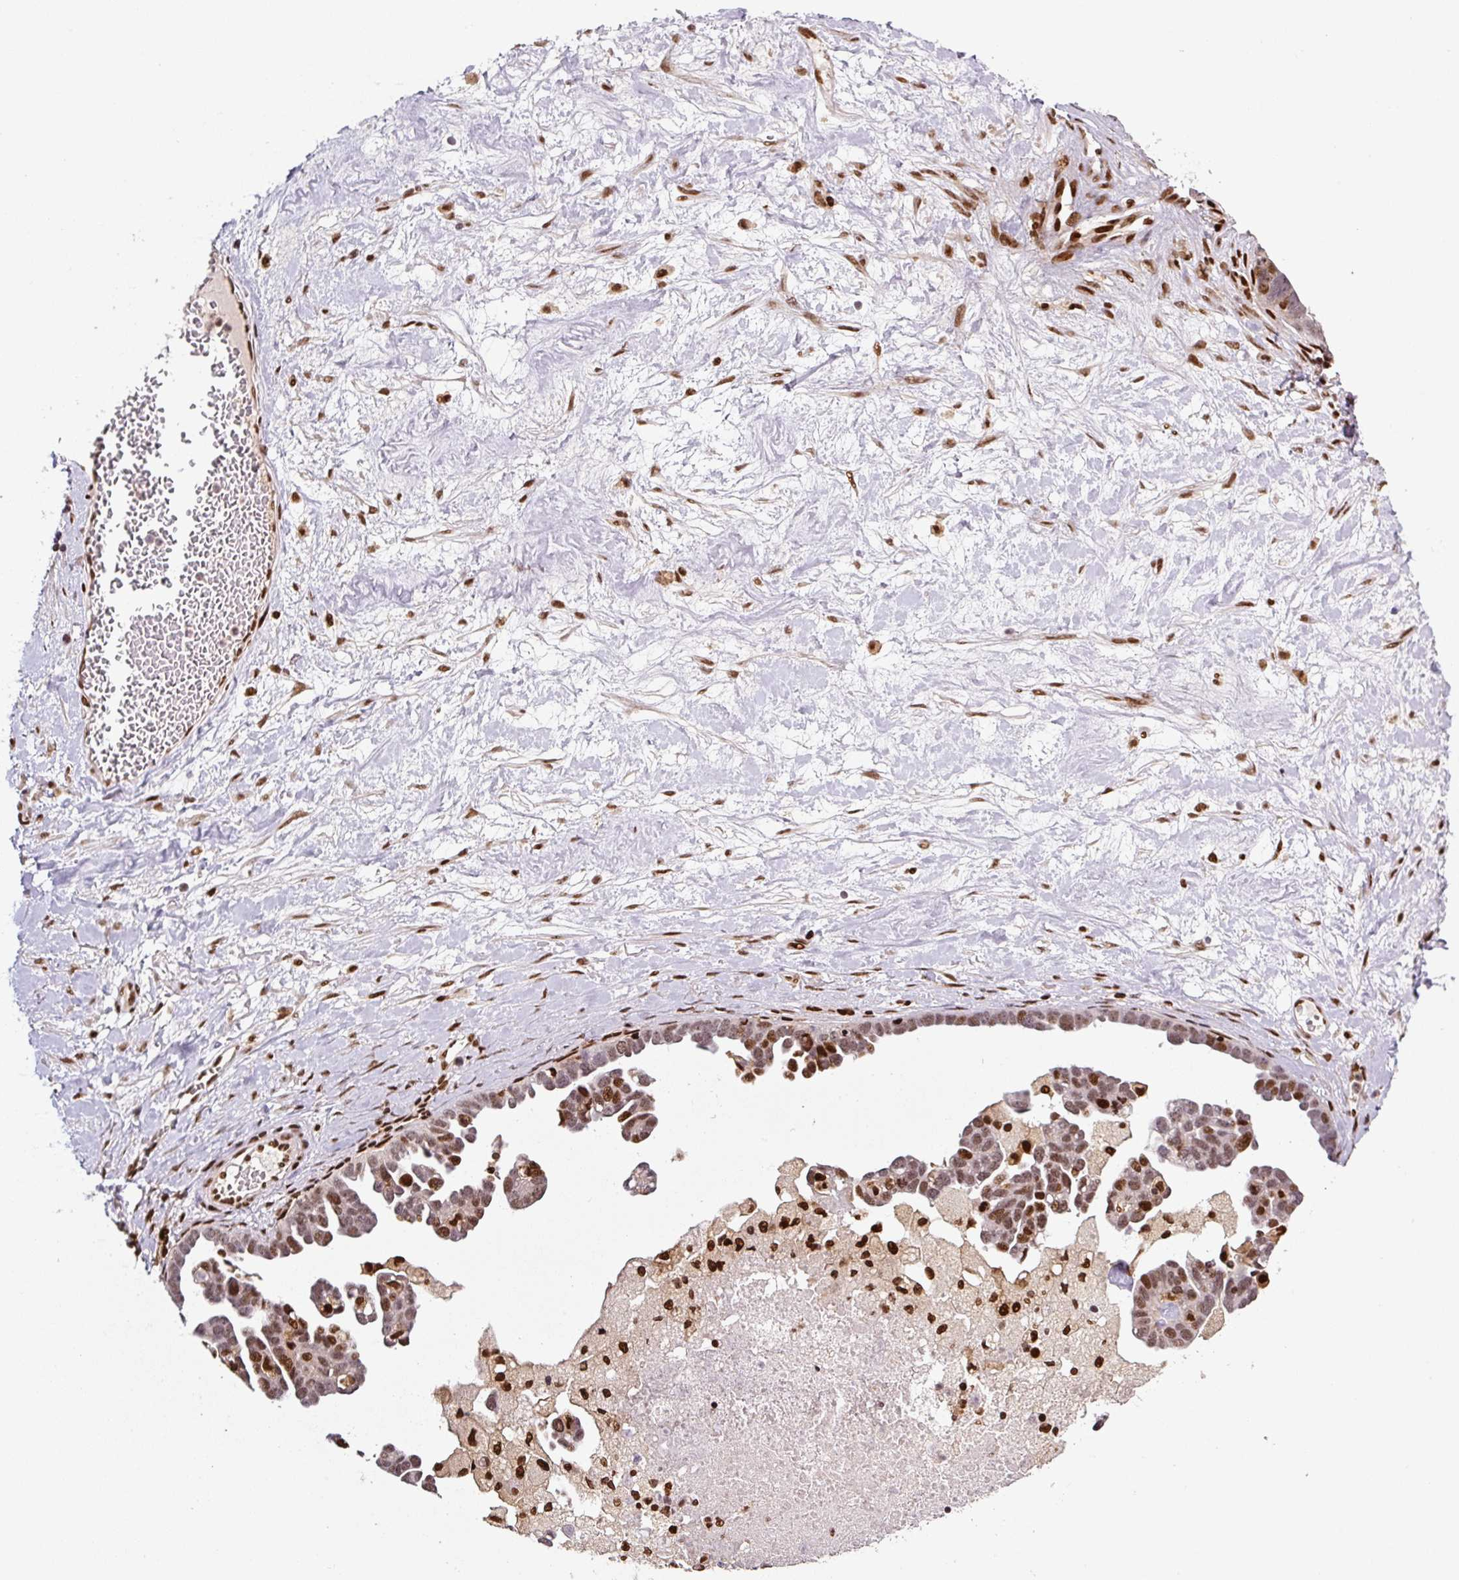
{"staining": {"intensity": "moderate", "quantity": ">75%", "location": "nuclear"}, "tissue": "ovarian cancer", "cell_type": "Tumor cells", "image_type": "cancer", "snomed": [{"axis": "morphology", "description": "Cystadenocarcinoma, serous, NOS"}, {"axis": "topography", "description": "Ovary"}], "caption": "Protein analysis of ovarian cancer (serous cystadenocarcinoma) tissue shows moderate nuclear expression in about >75% of tumor cells.", "gene": "PYDC2", "patient": {"sex": "female", "age": 54}}